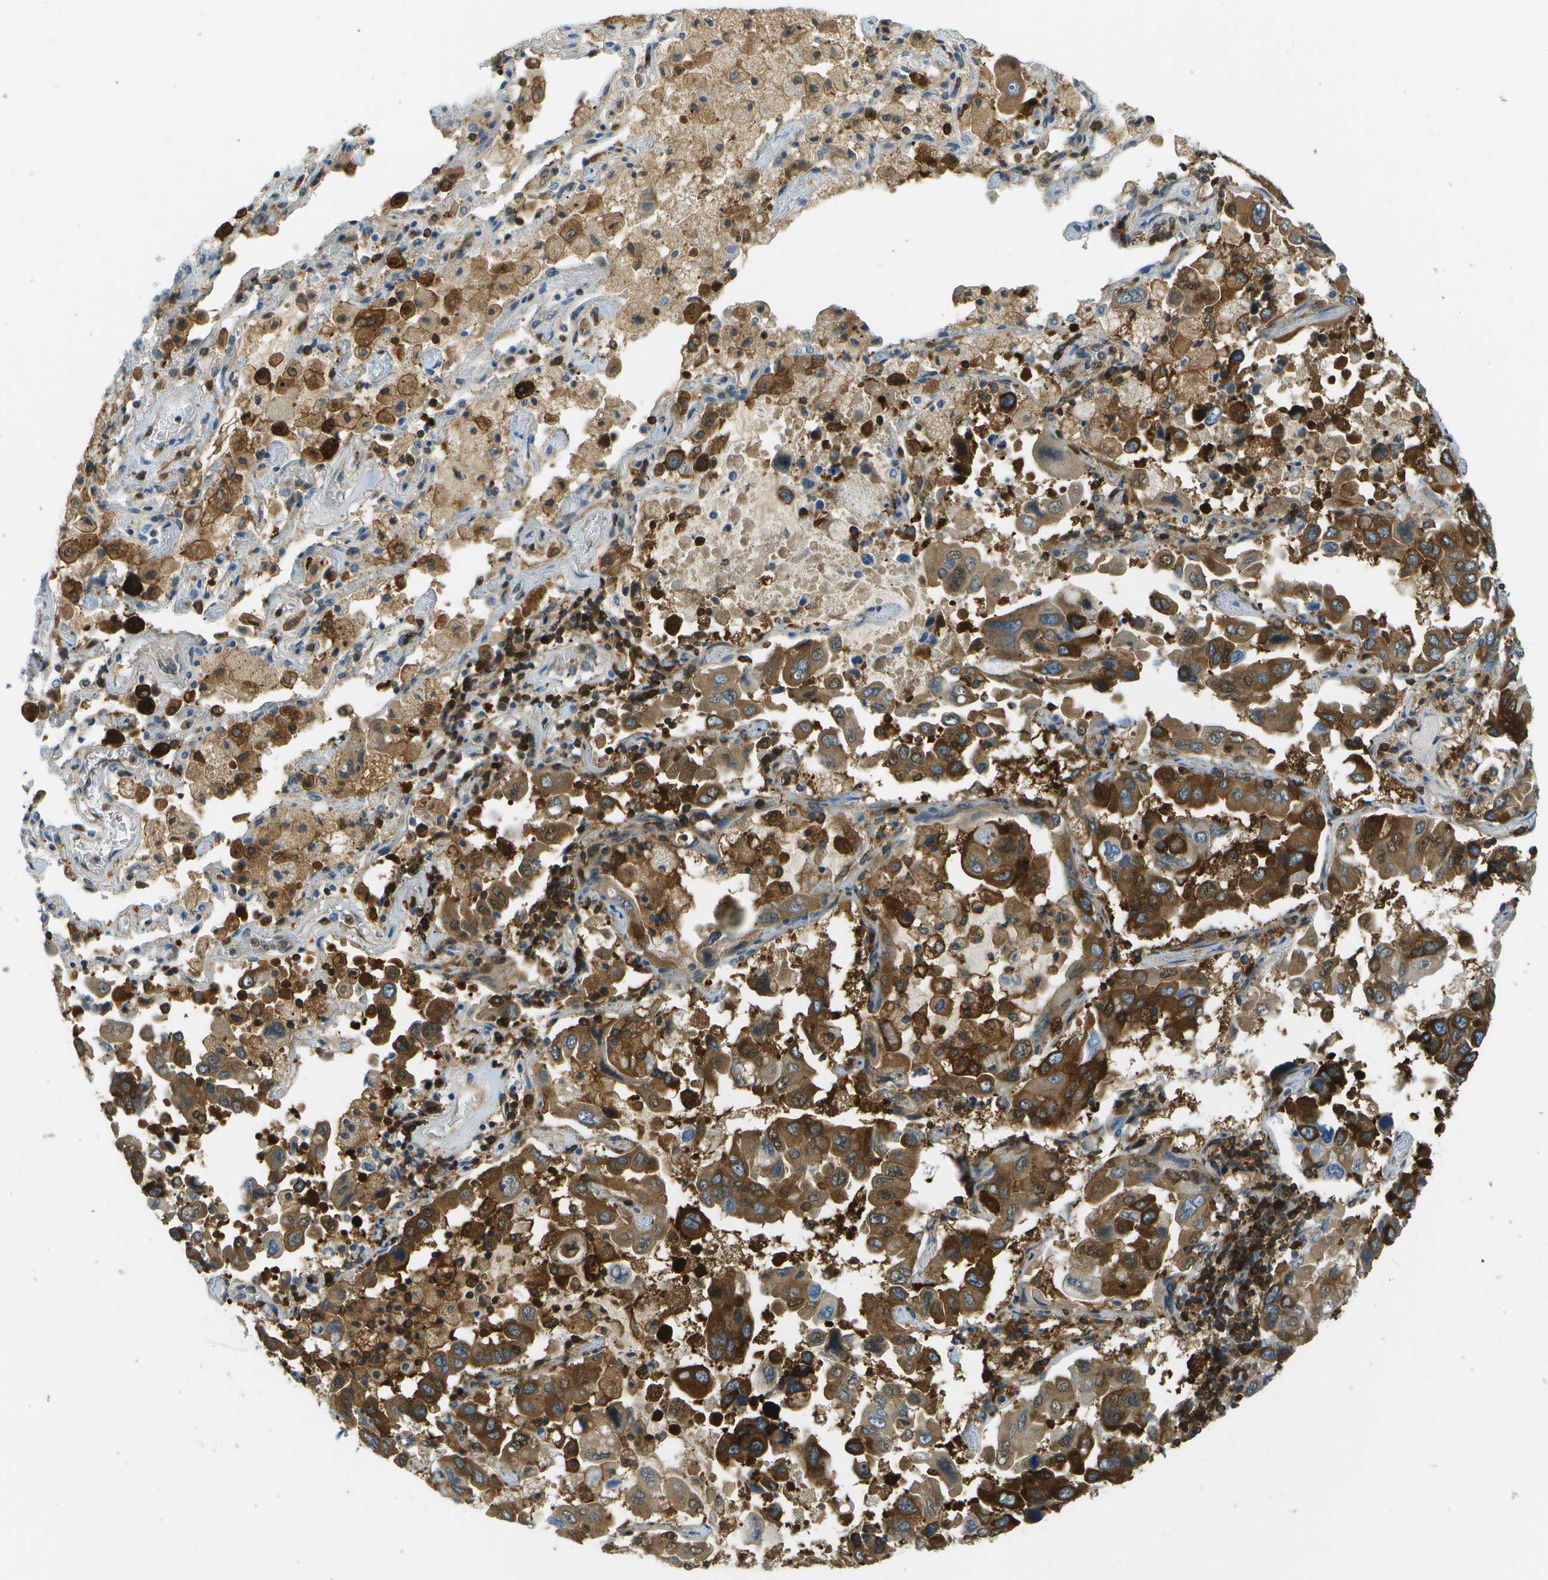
{"staining": {"intensity": "strong", "quantity": ">75%", "location": "cytoplasmic/membranous"}, "tissue": "lung cancer", "cell_type": "Tumor cells", "image_type": "cancer", "snomed": [{"axis": "morphology", "description": "Adenocarcinoma, NOS"}, {"axis": "topography", "description": "Lung"}], "caption": "IHC staining of lung cancer, which demonstrates high levels of strong cytoplasmic/membranous expression in about >75% of tumor cells indicating strong cytoplasmic/membranous protein positivity. The staining was performed using DAB (brown) for protein detection and nuclei were counterstained in hematoxylin (blue).", "gene": "TMTC1", "patient": {"sex": "male", "age": 64}}